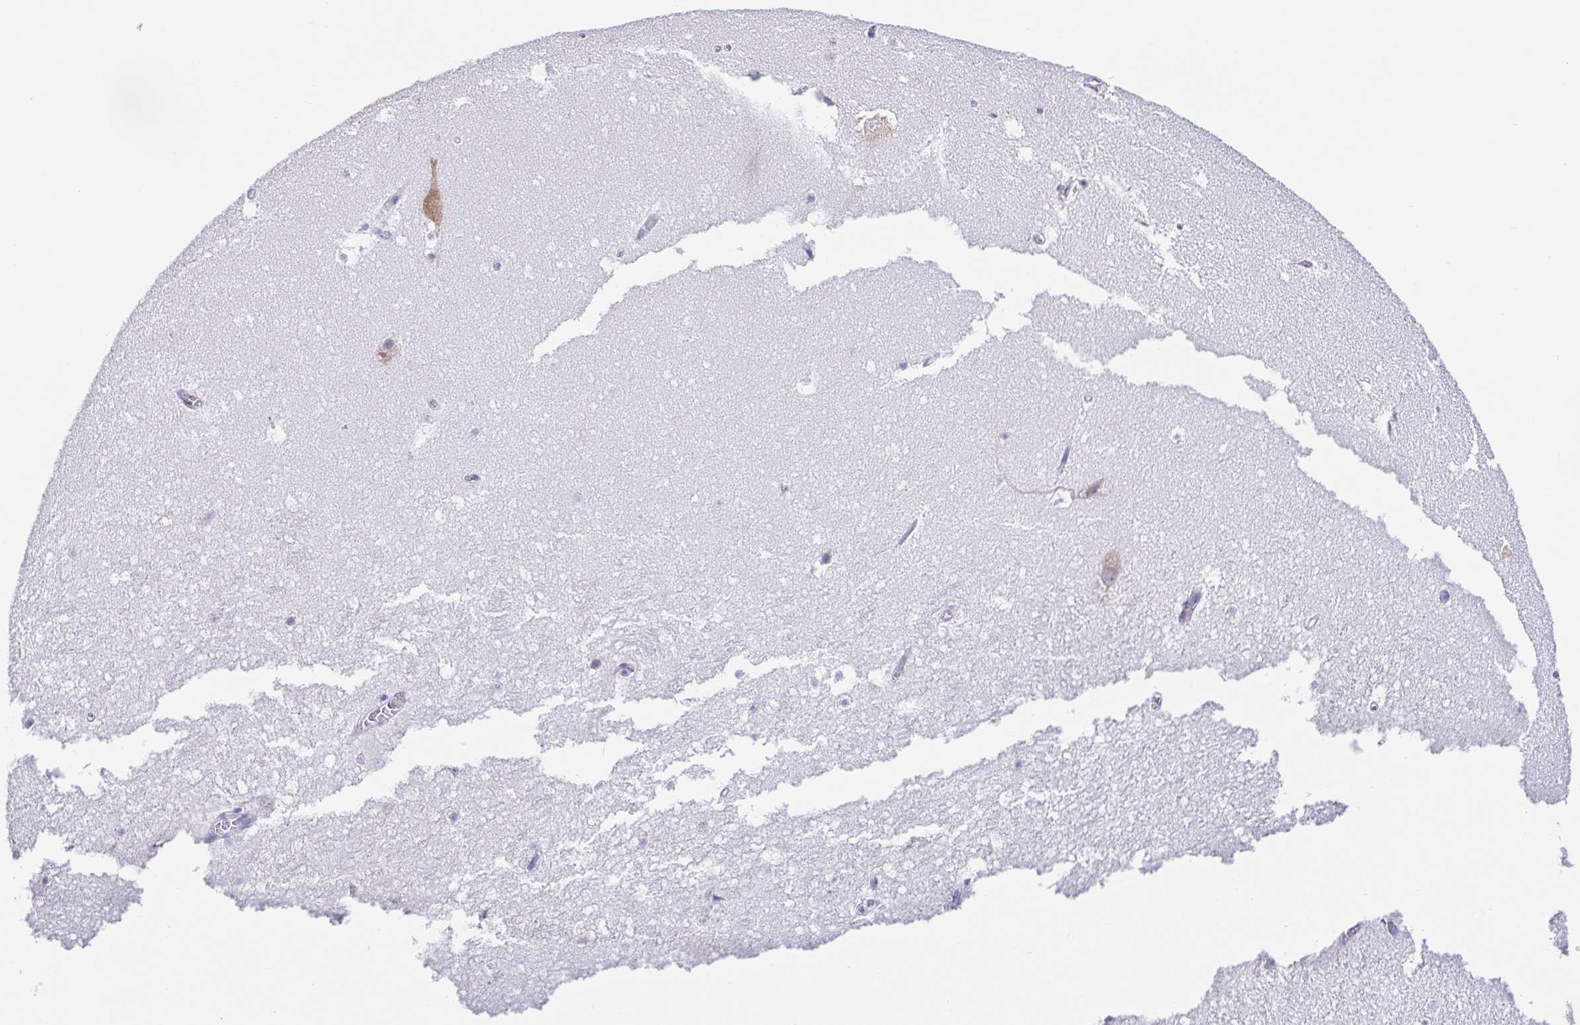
{"staining": {"intensity": "negative", "quantity": "none", "location": "none"}, "tissue": "hippocampus", "cell_type": "Glial cells", "image_type": "normal", "snomed": [{"axis": "morphology", "description": "Normal tissue, NOS"}, {"axis": "topography", "description": "Hippocampus"}], "caption": "DAB immunohistochemical staining of unremarkable human hippocampus reveals no significant positivity in glial cells.", "gene": "TREH", "patient": {"sex": "female", "age": 42}}